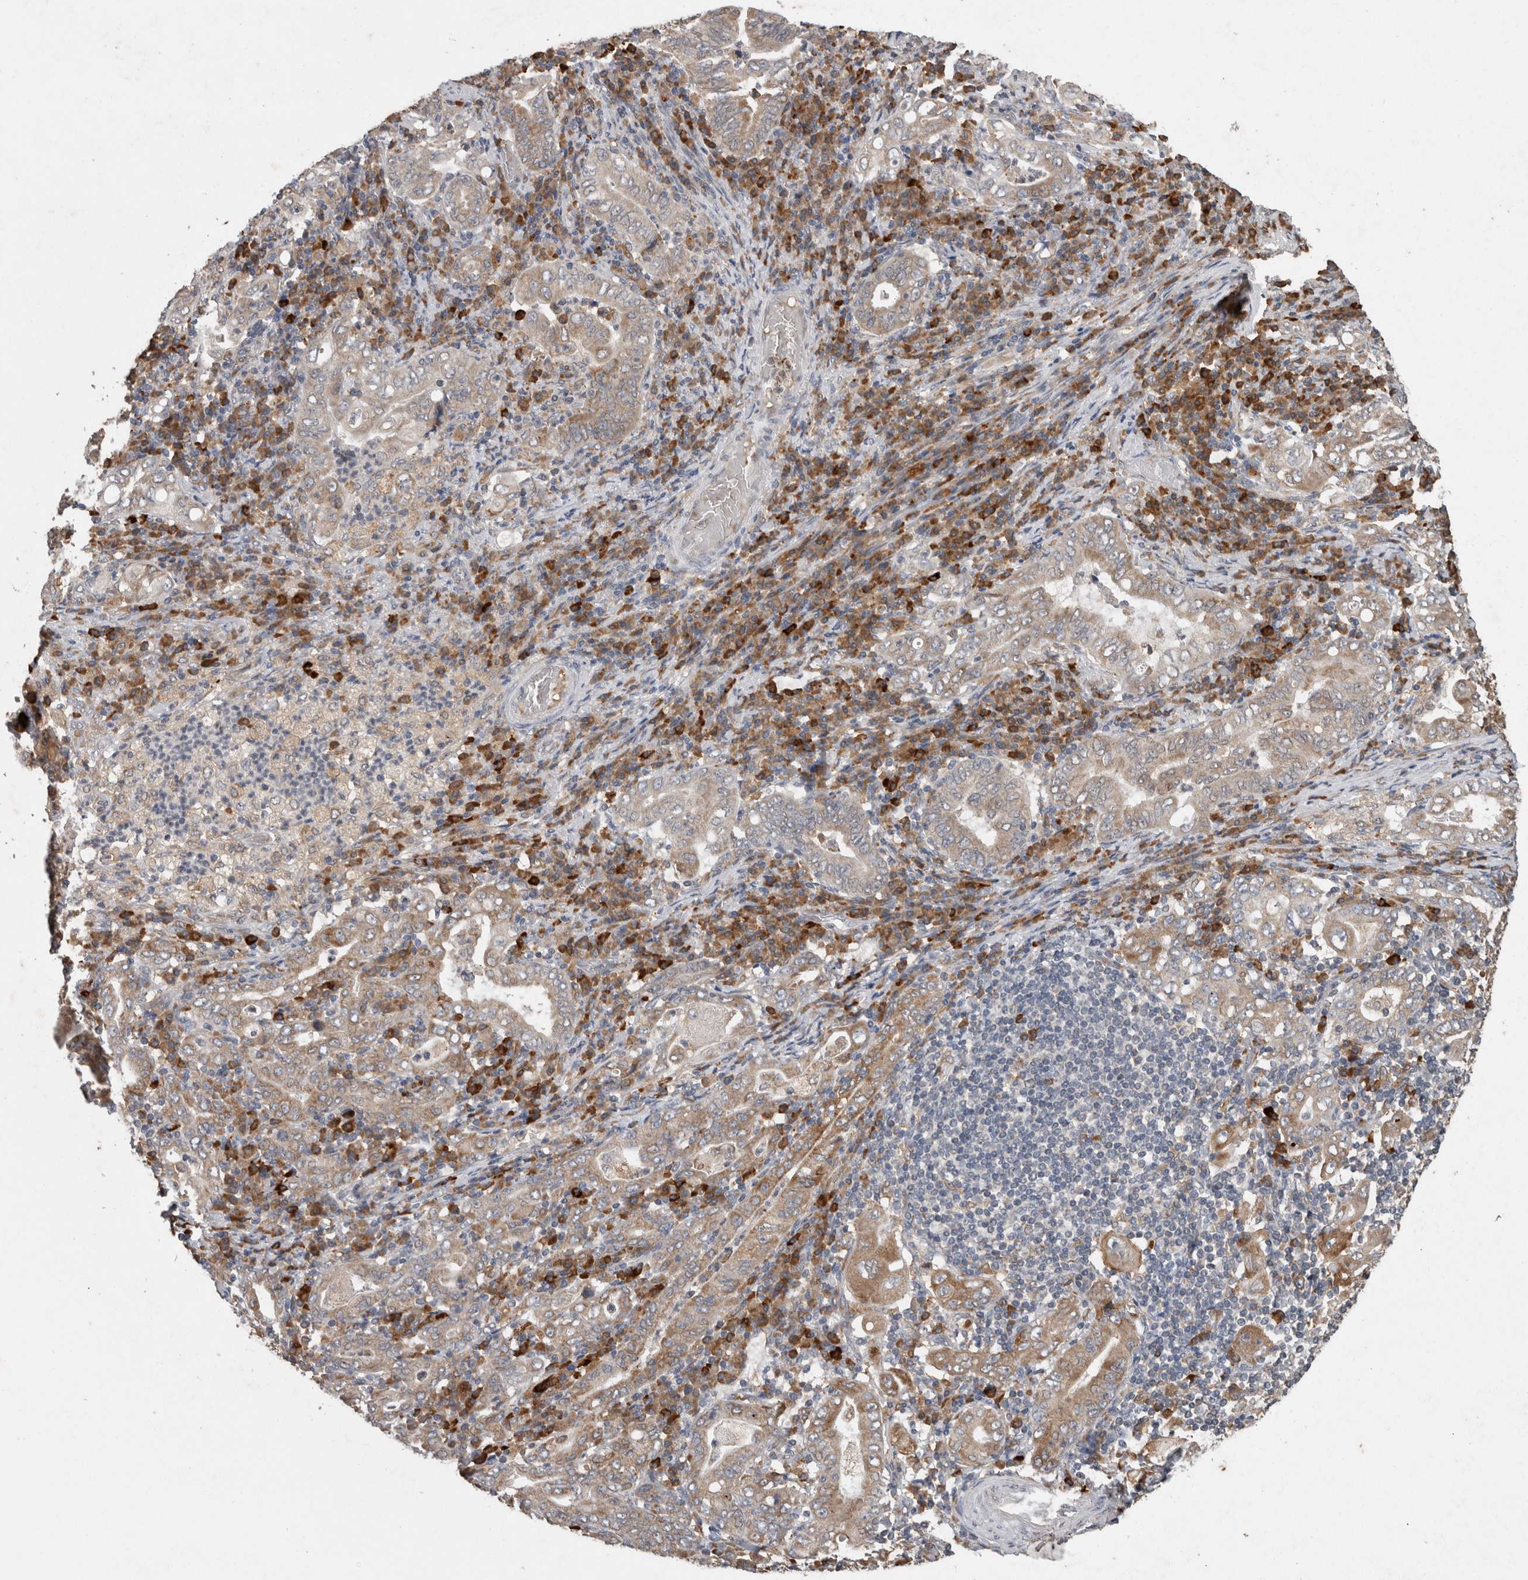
{"staining": {"intensity": "moderate", "quantity": "25%-75%", "location": "cytoplasmic/membranous"}, "tissue": "stomach cancer", "cell_type": "Tumor cells", "image_type": "cancer", "snomed": [{"axis": "morphology", "description": "Normal tissue, NOS"}, {"axis": "morphology", "description": "Adenocarcinoma, NOS"}, {"axis": "topography", "description": "Esophagus"}, {"axis": "topography", "description": "Stomach, upper"}, {"axis": "topography", "description": "Peripheral nerve tissue"}], "caption": "Stomach cancer (adenocarcinoma) tissue exhibits moderate cytoplasmic/membranous positivity in about 25%-75% of tumor cells", "gene": "ADGRL3", "patient": {"sex": "male", "age": 62}}